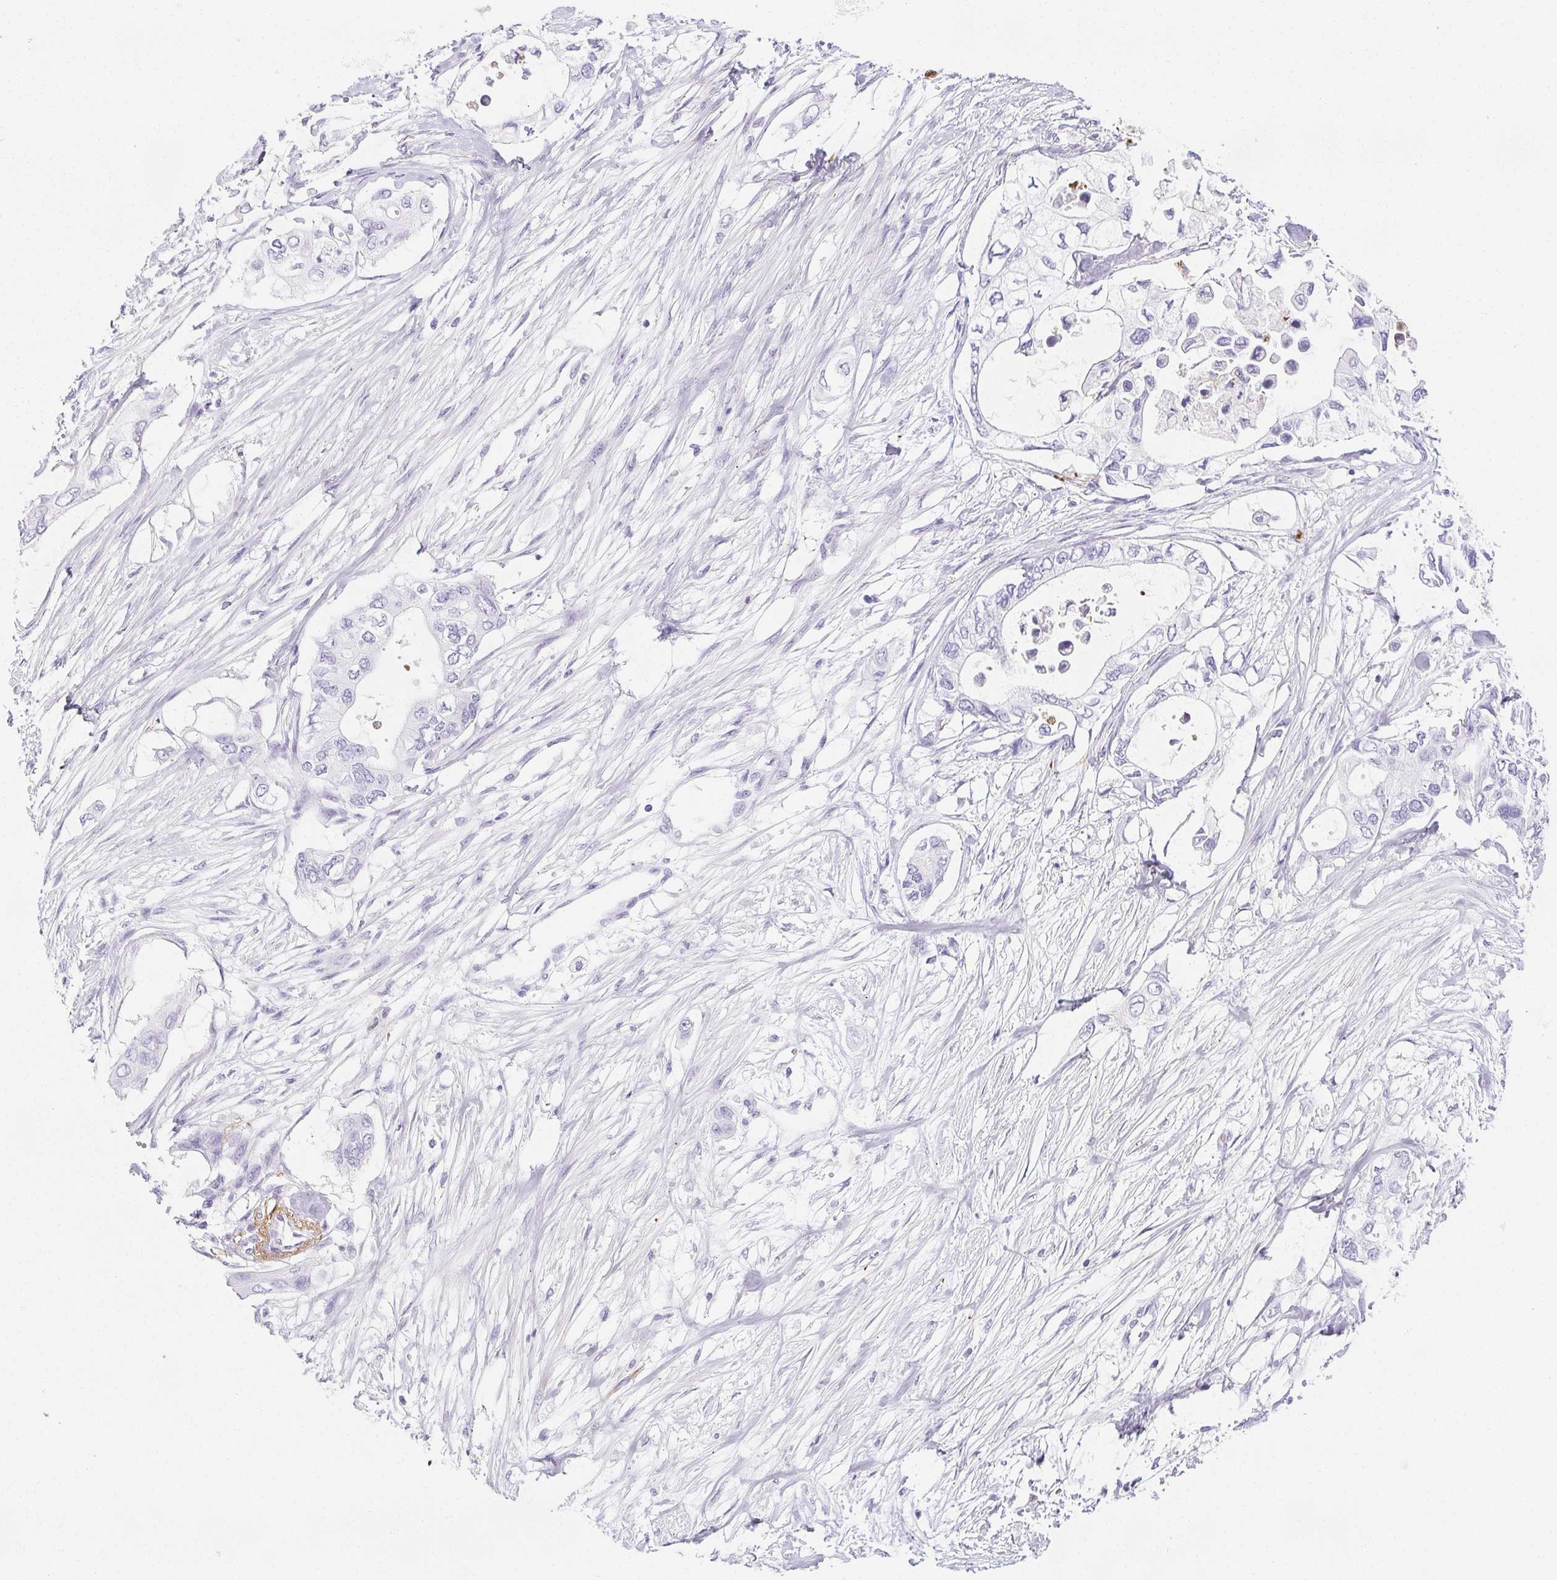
{"staining": {"intensity": "negative", "quantity": "none", "location": "none"}, "tissue": "pancreatic cancer", "cell_type": "Tumor cells", "image_type": "cancer", "snomed": [{"axis": "morphology", "description": "Adenocarcinoma, NOS"}, {"axis": "topography", "description": "Pancreas"}], "caption": "The immunohistochemistry (IHC) photomicrograph has no significant staining in tumor cells of adenocarcinoma (pancreatic) tissue. The staining is performed using DAB (3,3'-diaminobenzidine) brown chromogen with nuclei counter-stained in using hematoxylin.", "gene": "VTN", "patient": {"sex": "female", "age": 63}}